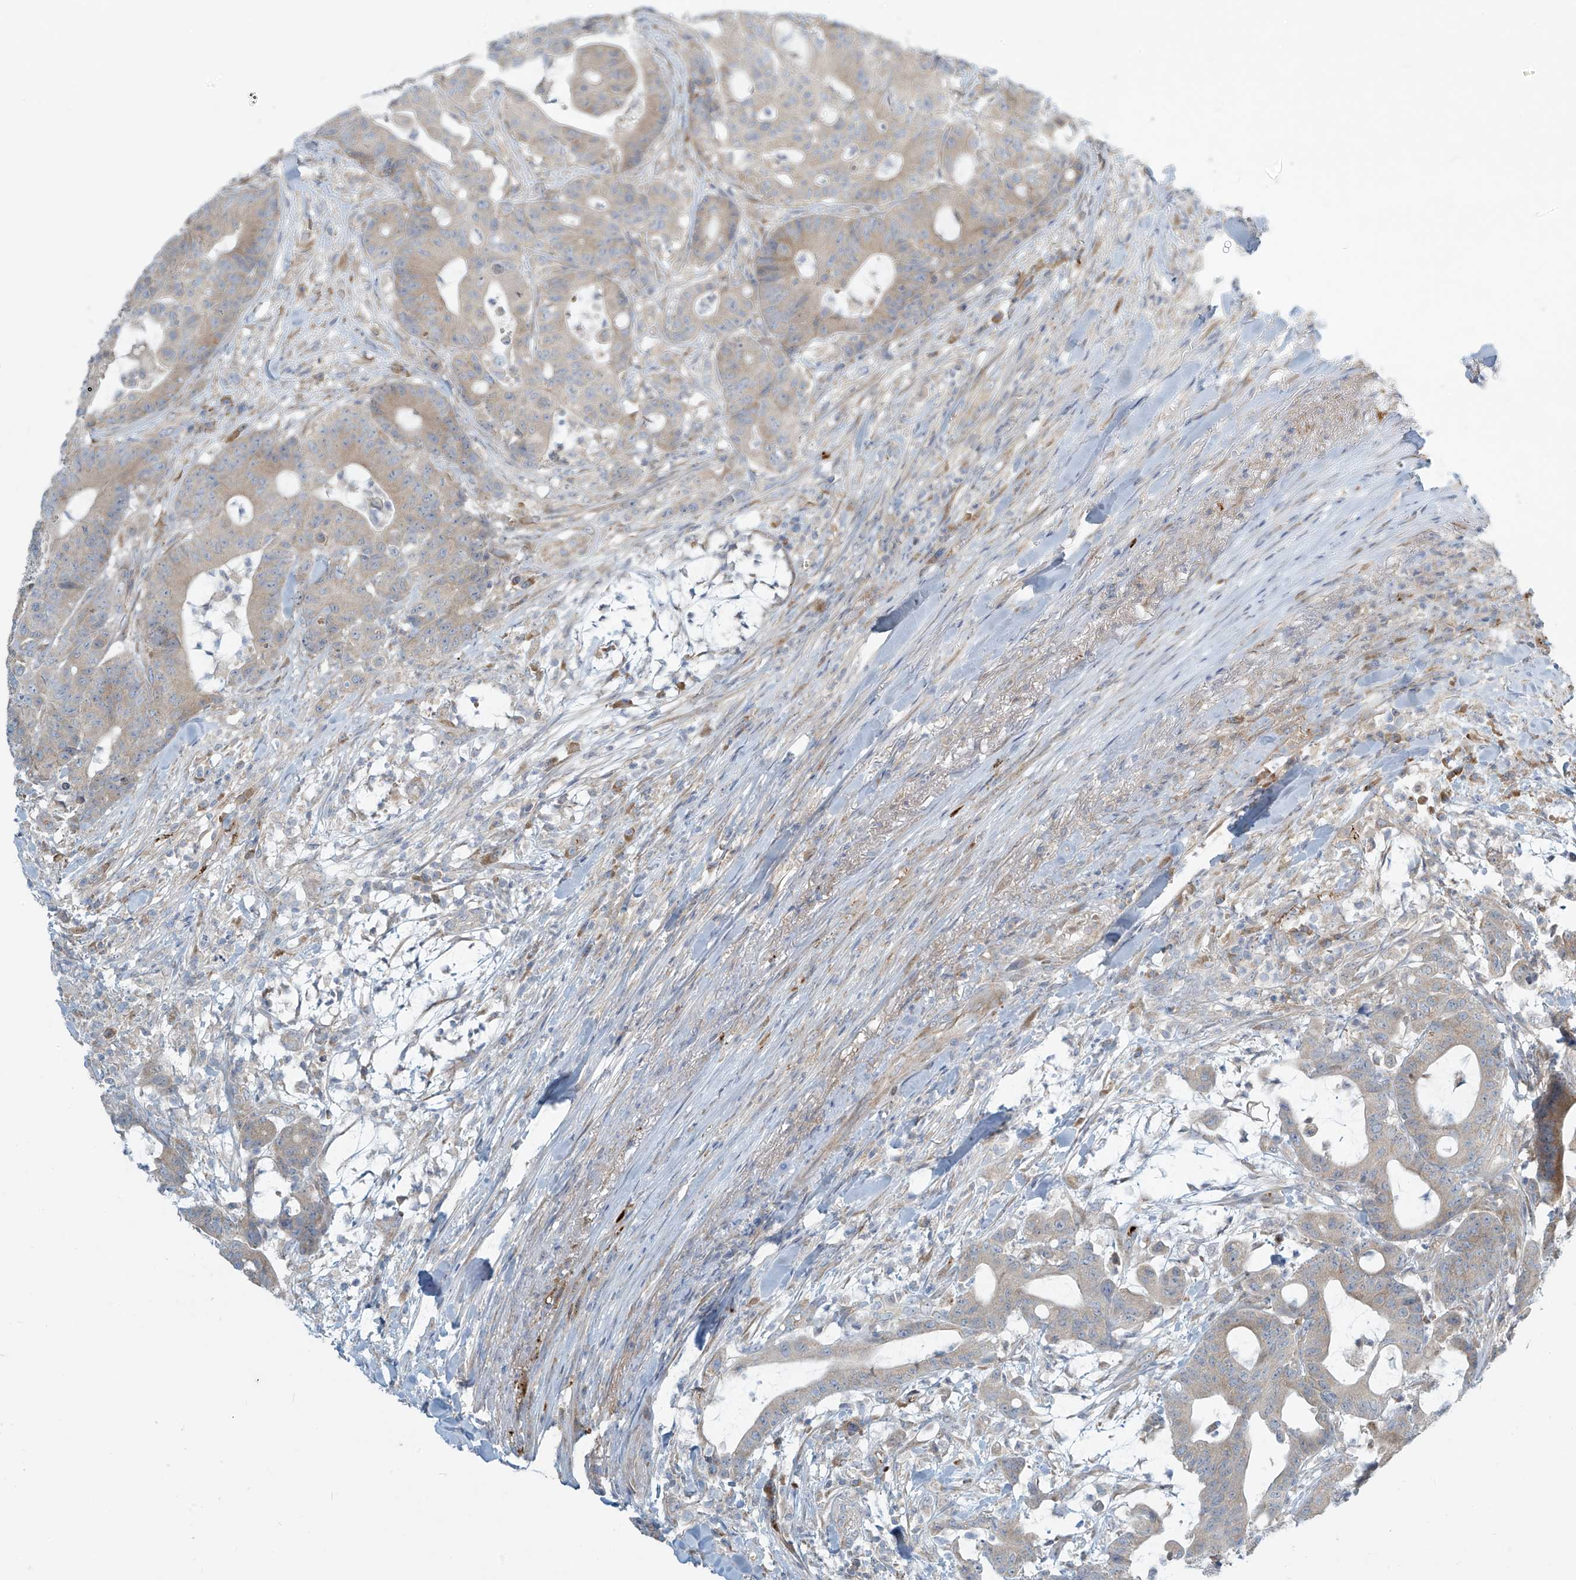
{"staining": {"intensity": "moderate", "quantity": "25%-75%", "location": "cytoplasmic/membranous"}, "tissue": "colorectal cancer", "cell_type": "Tumor cells", "image_type": "cancer", "snomed": [{"axis": "morphology", "description": "Adenocarcinoma, NOS"}, {"axis": "topography", "description": "Colon"}], "caption": "Immunohistochemical staining of human colorectal adenocarcinoma reveals moderate cytoplasmic/membranous protein expression in approximately 25%-75% of tumor cells. (DAB (3,3'-diaminobenzidine) IHC with brightfield microscopy, high magnification).", "gene": "LZTS3", "patient": {"sex": "female", "age": 84}}